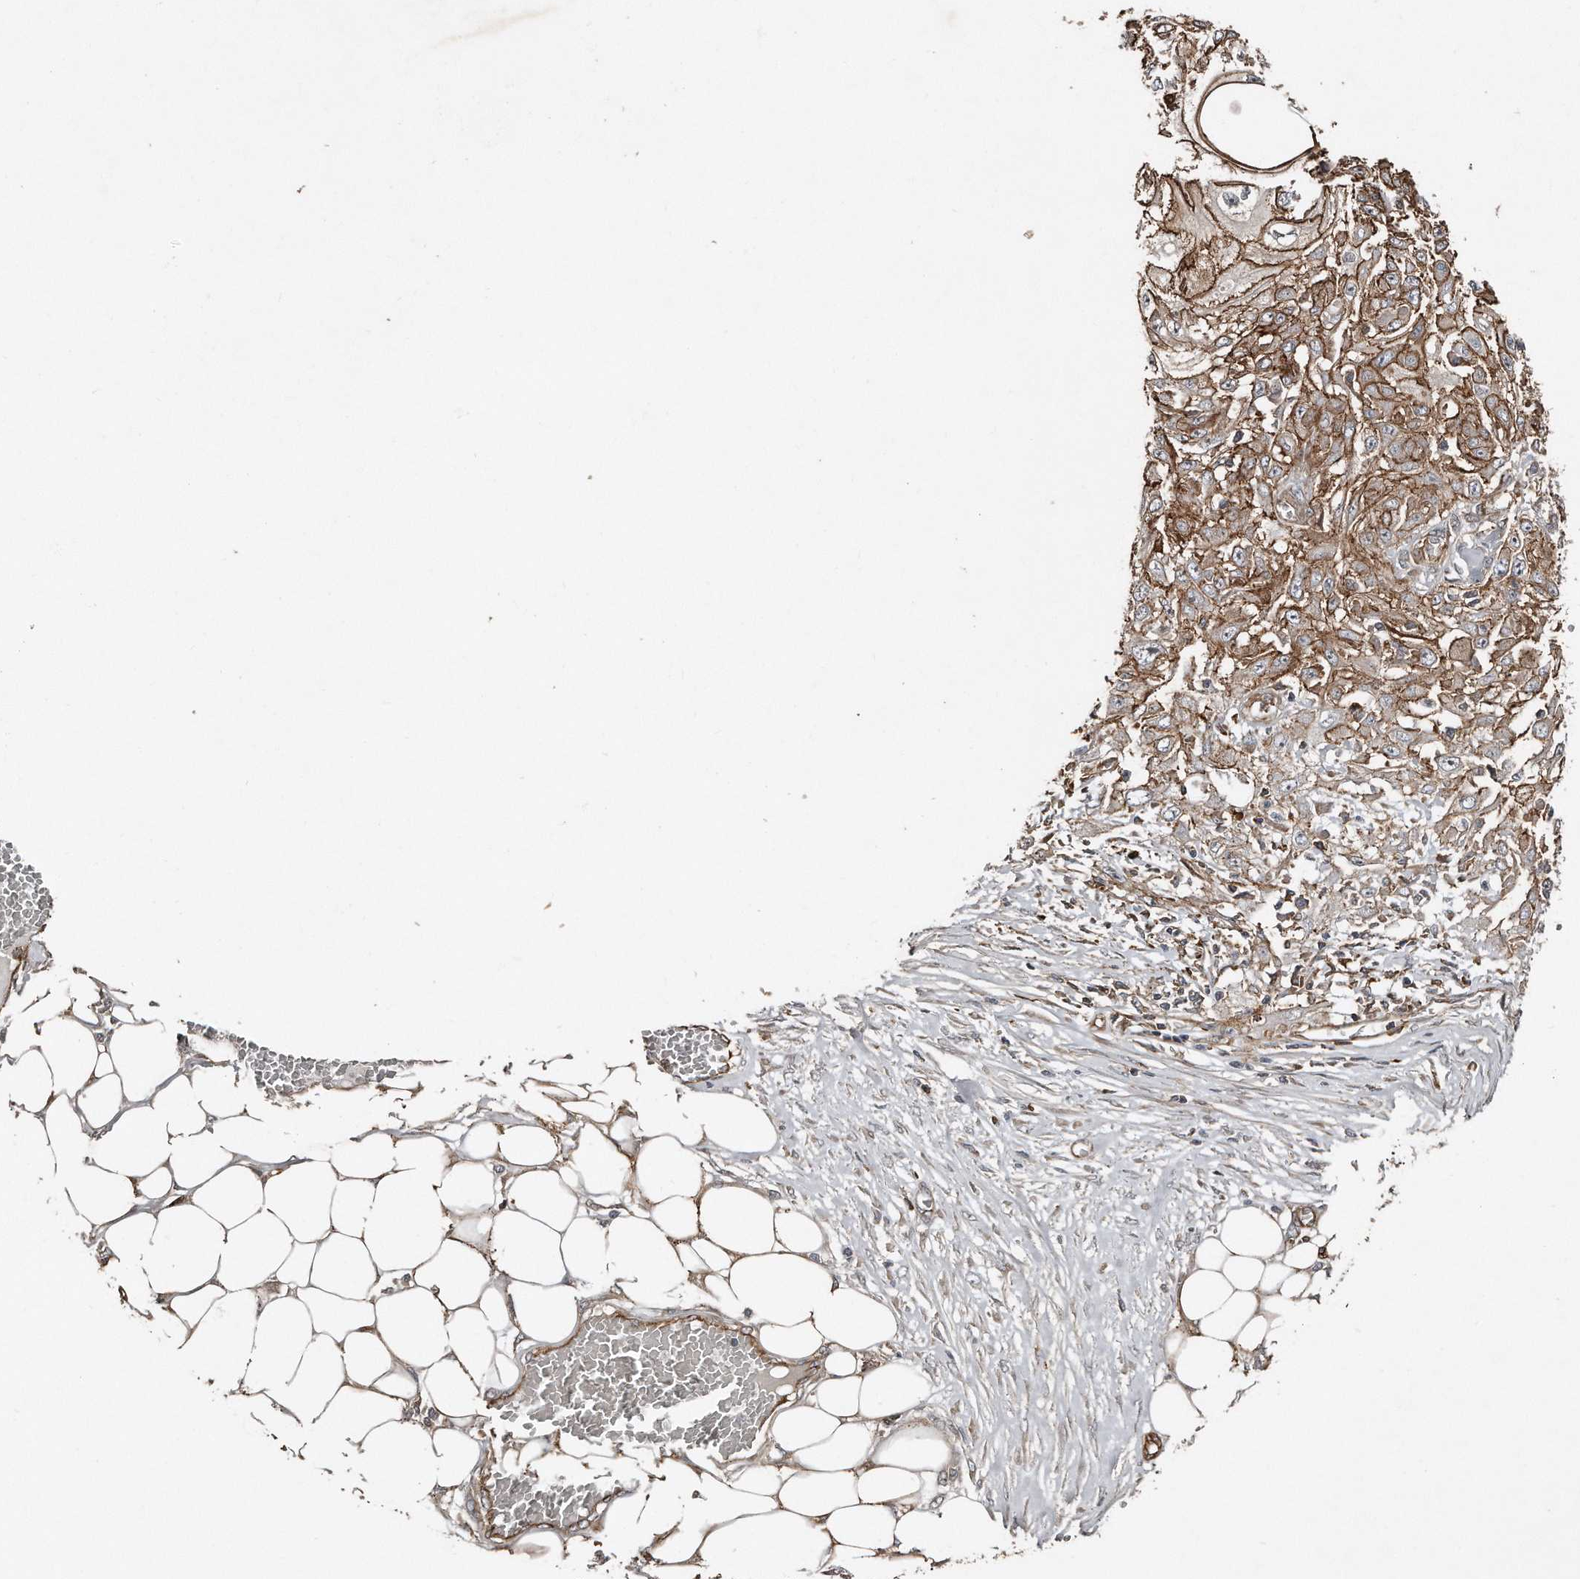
{"staining": {"intensity": "moderate", "quantity": ">75%", "location": "cytoplasmic/membranous"}, "tissue": "skin cancer", "cell_type": "Tumor cells", "image_type": "cancer", "snomed": [{"axis": "morphology", "description": "Squamous cell carcinoma, NOS"}, {"axis": "morphology", "description": "Squamous cell carcinoma, metastatic, NOS"}, {"axis": "topography", "description": "Skin"}, {"axis": "topography", "description": "Lymph node"}], "caption": "Immunohistochemistry (IHC) of skin cancer demonstrates medium levels of moderate cytoplasmic/membranous positivity in approximately >75% of tumor cells.", "gene": "SNAP47", "patient": {"sex": "male", "age": 75}}